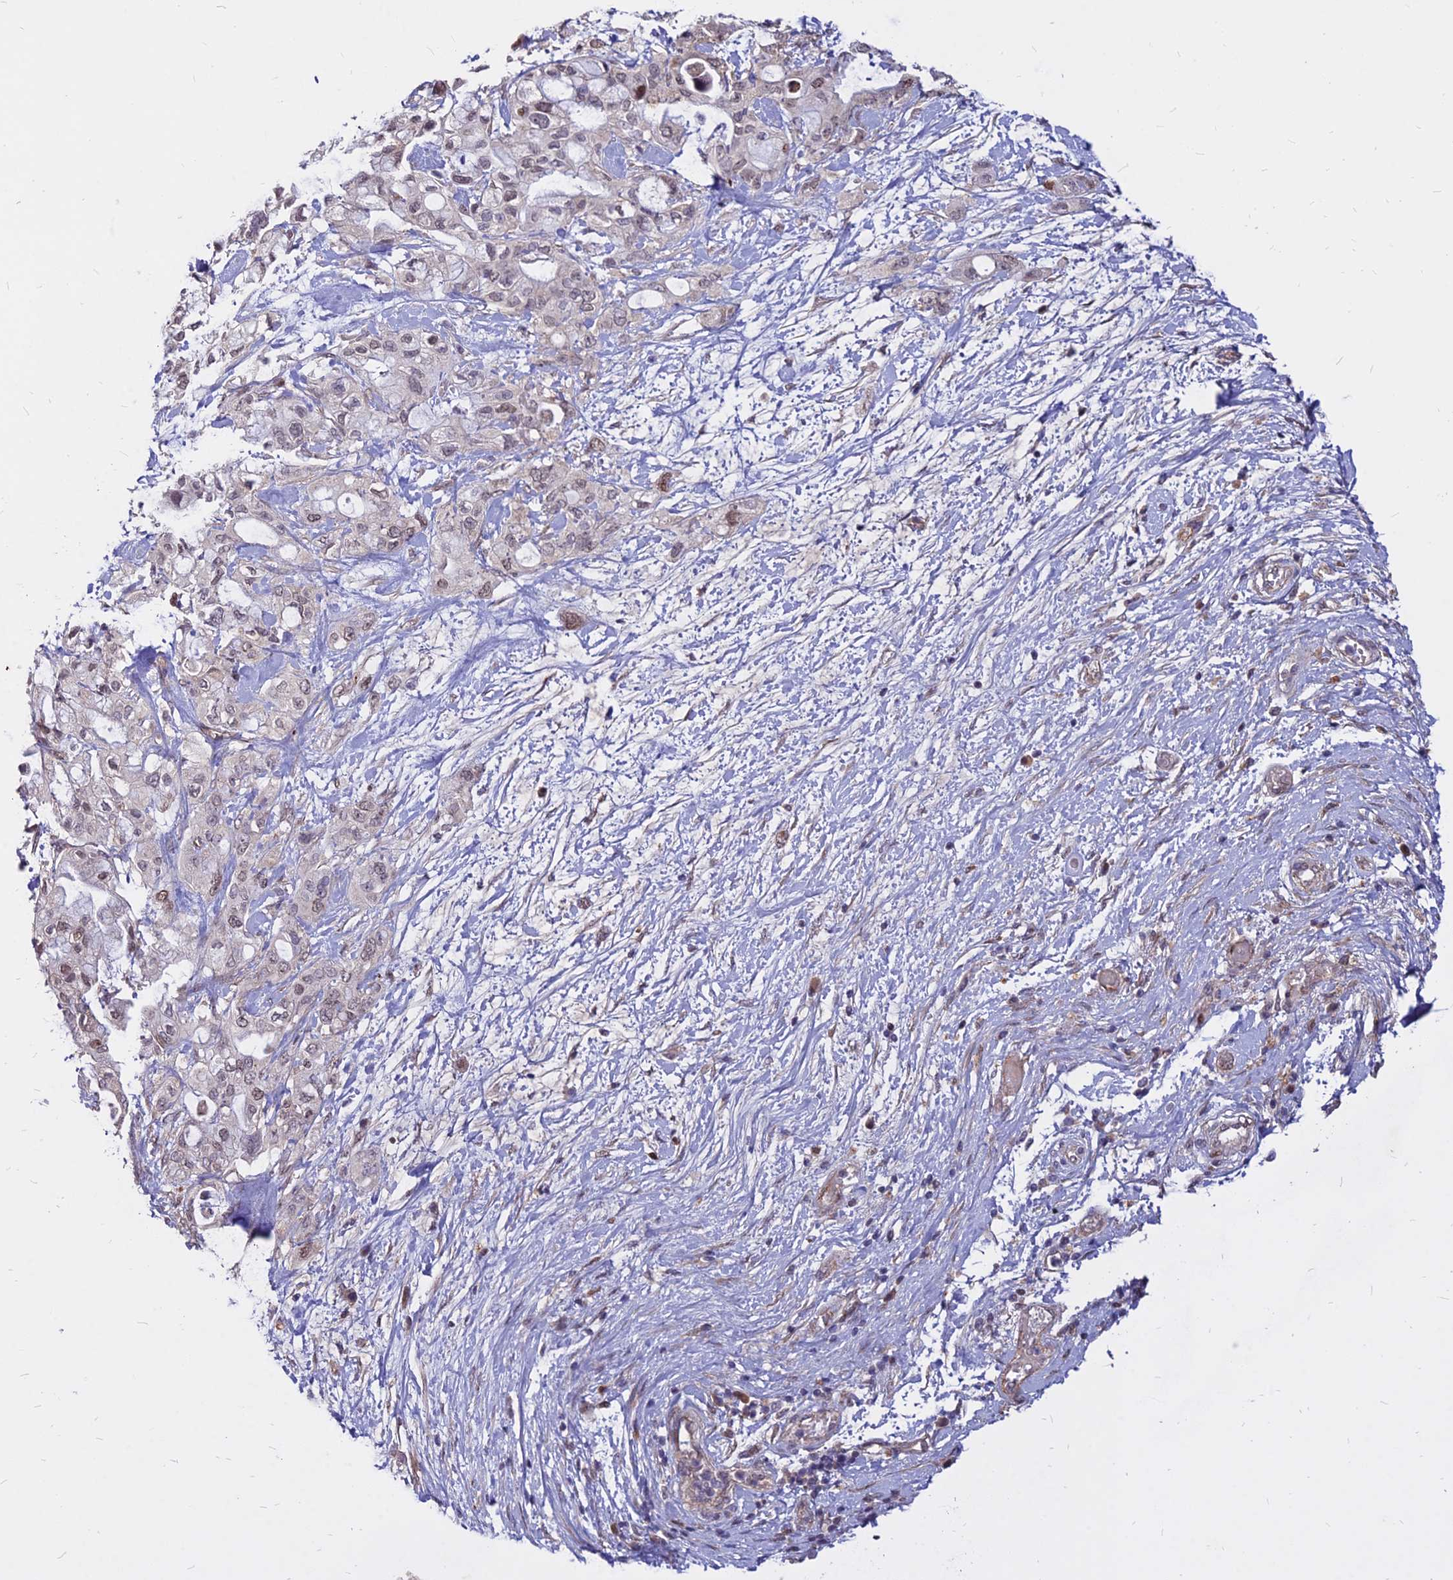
{"staining": {"intensity": "weak", "quantity": "25%-75%", "location": "nuclear"}, "tissue": "pancreatic cancer", "cell_type": "Tumor cells", "image_type": "cancer", "snomed": [{"axis": "morphology", "description": "Inflammation, NOS"}, {"axis": "morphology", "description": "Adenocarcinoma, NOS"}, {"axis": "topography", "description": "Pancreas"}], "caption": "Immunohistochemical staining of human pancreatic cancer displays low levels of weak nuclear protein positivity in approximately 25%-75% of tumor cells.", "gene": "C11orf68", "patient": {"sex": "female", "age": 56}}